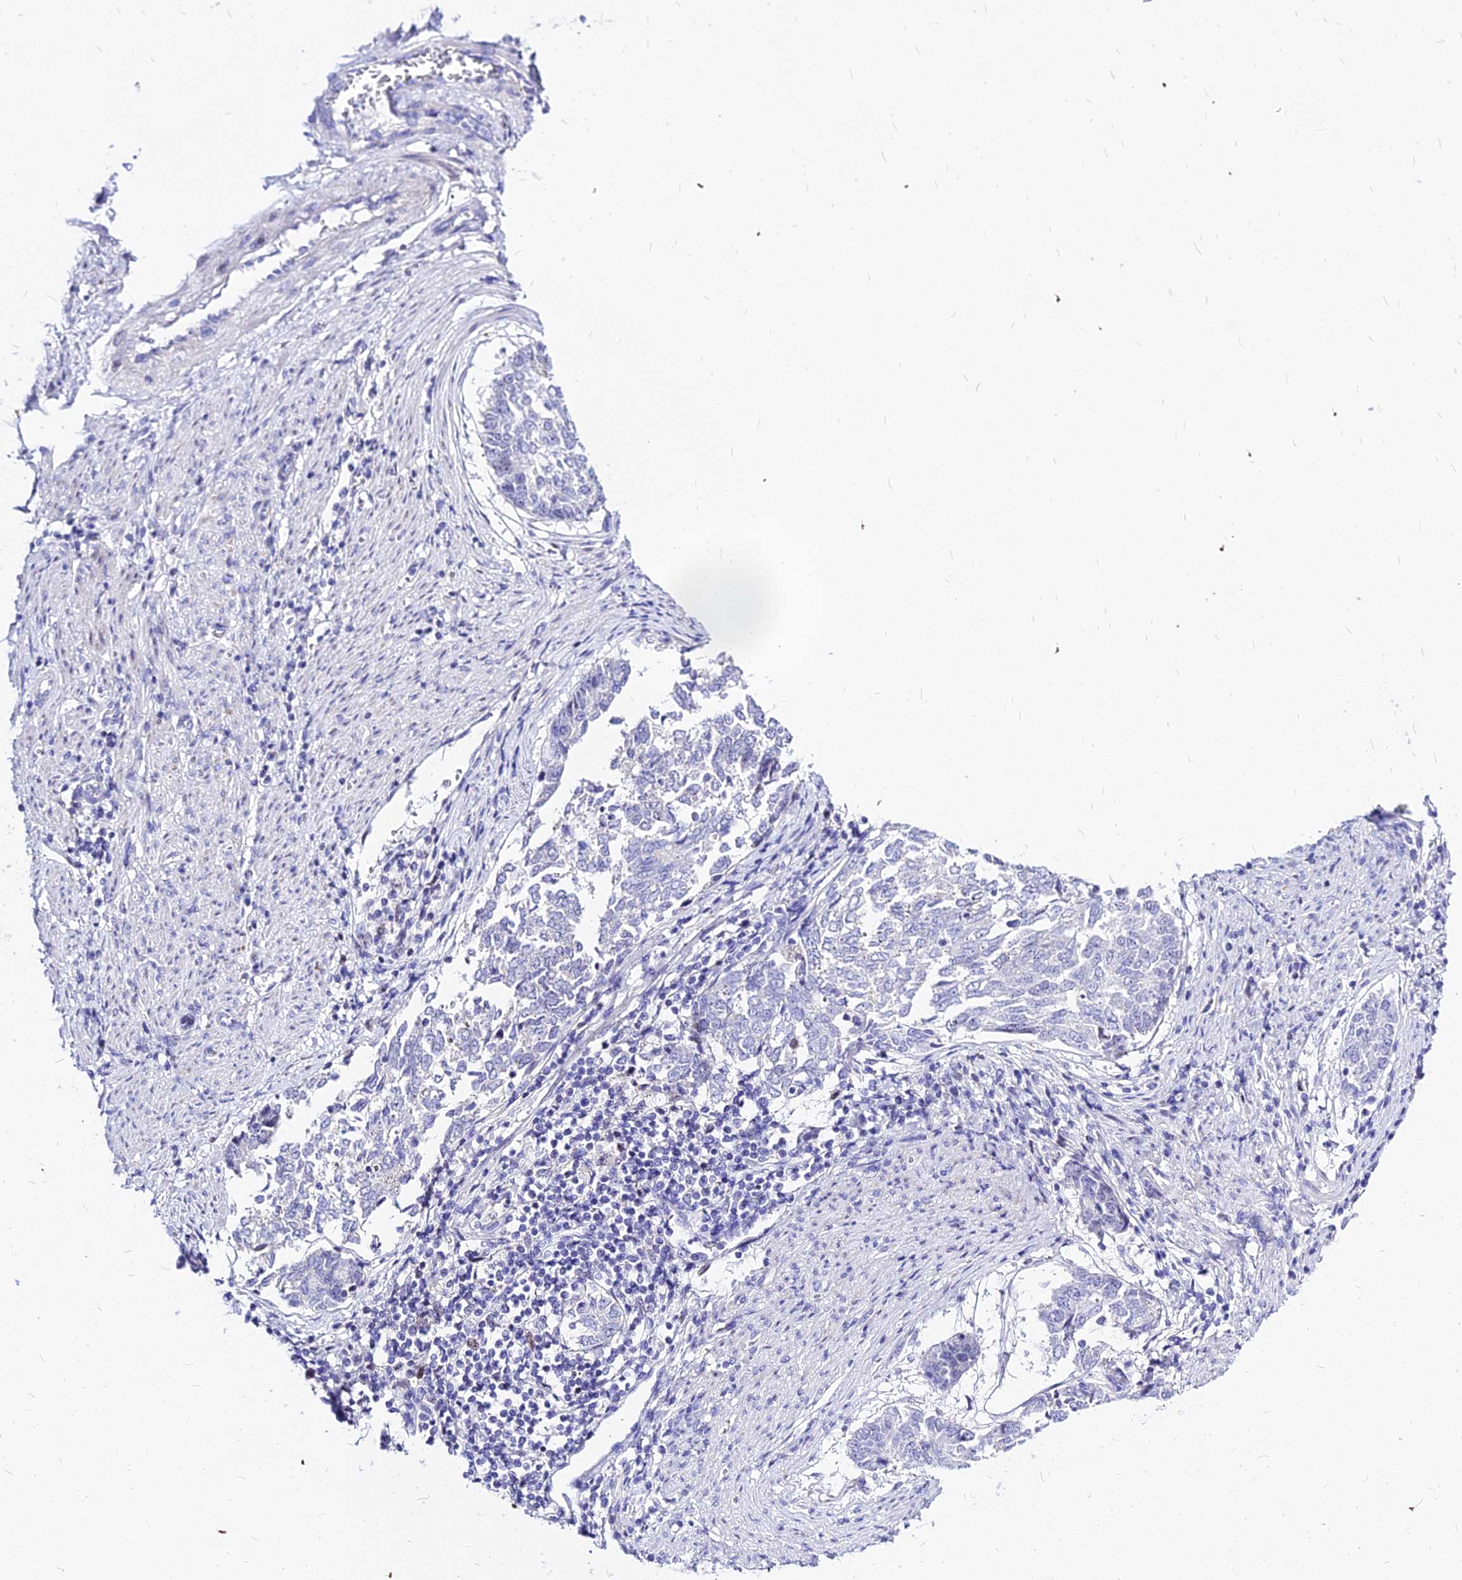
{"staining": {"intensity": "negative", "quantity": "none", "location": "none"}, "tissue": "endometrial cancer", "cell_type": "Tumor cells", "image_type": "cancer", "snomed": [{"axis": "morphology", "description": "Adenocarcinoma, NOS"}, {"axis": "topography", "description": "Endometrium"}], "caption": "An image of human endometrial cancer (adenocarcinoma) is negative for staining in tumor cells. (Brightfield microscopy of DAB immunohistochemistry at high magnification).", "gene": "CARD18", "patient": {"sex": "female", "age": 80}}